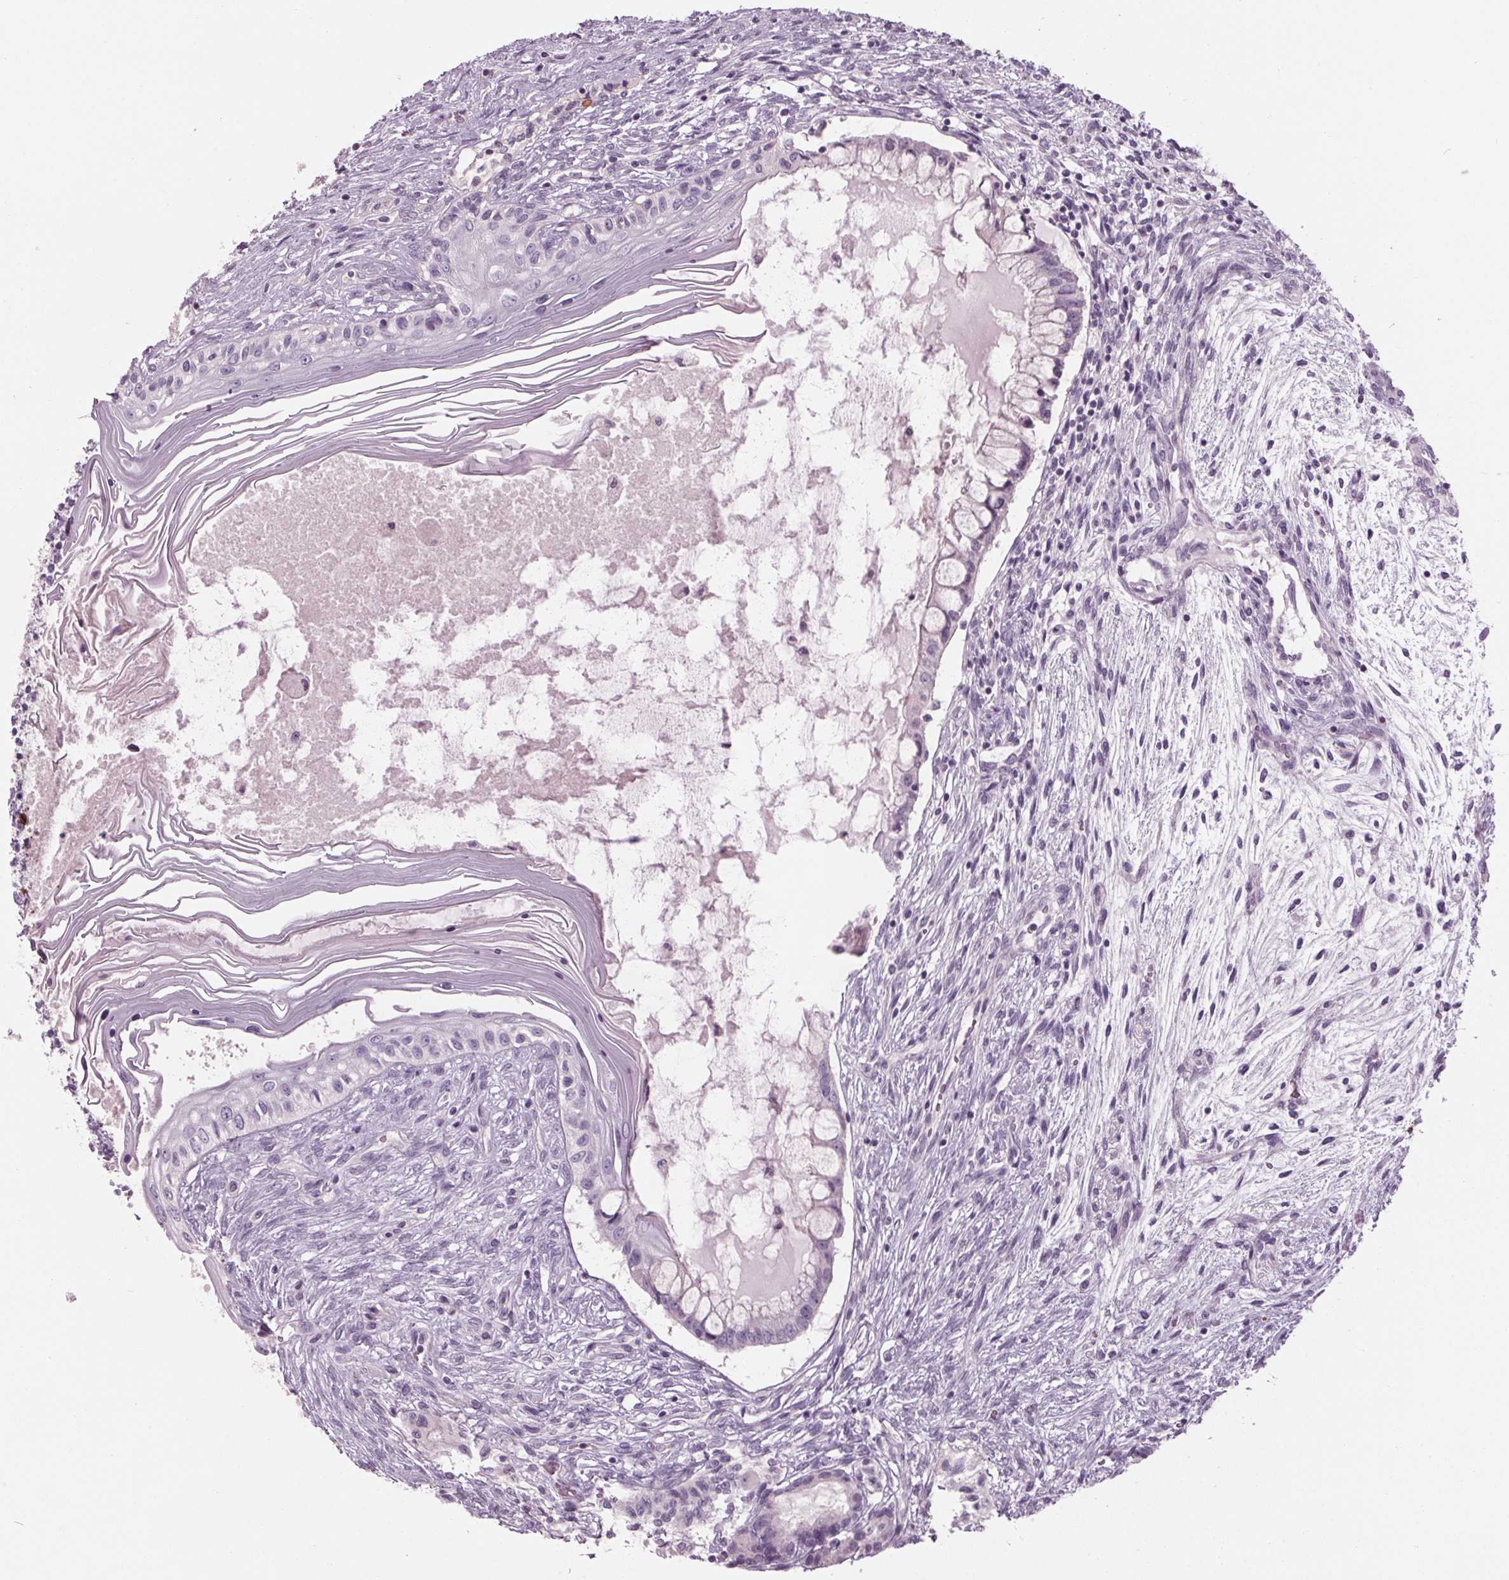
{"staining": {"intensity": "negative", "quantity": "none", "location": "none"}, "tissue": "testis cancer", "cell_type": "Tumor cells", "image_type": "cancer", "snomed": [{"axis": "morphology", "description": "Carcinoma, Embryonal, NOS"}, {"axis": "topography", "description": "Testis"}], "caption": "This is a image of immunohistochemistry (IHC) staining of testis cancer (embryonal carcinoma), which shows no expression in tumor cells.", "gene": "TNNC2", "patient": {"sex": "male", "age": 37}}